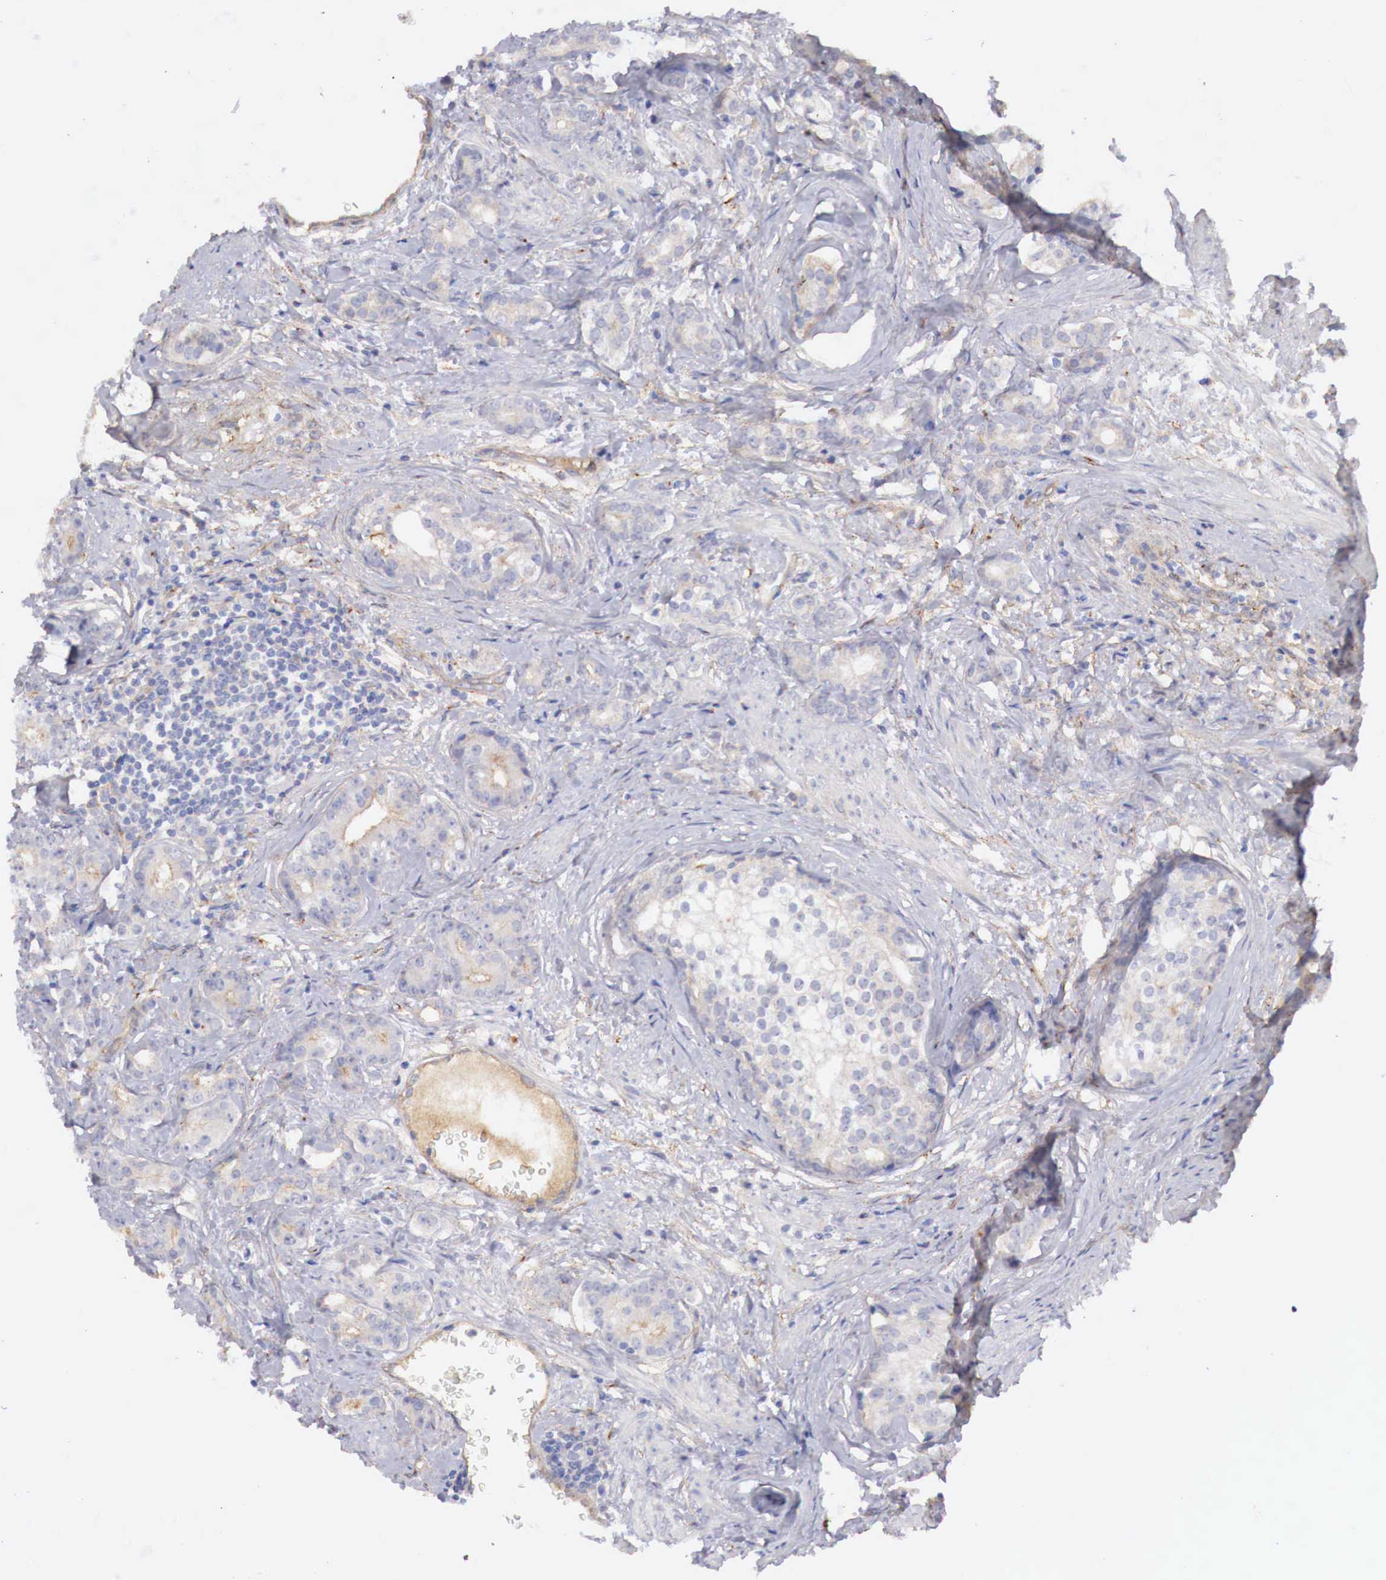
{"staining": {"intensity": "weak", "quantity": "<25%", "location": "cytoplasmic/membranous"}, "tissue": "prostate cancer", "cell_type": "Tumor cells", "image_type": "cancer", "snomed": [{"axis": "morphology", "description": "Adenocarcinoma, Medium grade"}, {"axis": "topography", "description": "Prostate"}], "caption": "A histopathology image of prostate cancer (adenocarcinoma (medium-grade)) stained for a protein shows no brown staining in tumor cells. The staining was performed using DAB (3,3'-diaminobenzidine) to visualize the protein expression in brown, while the nuclei were stained in blue with hematoxylin (Magnification: 20x).", "gene": "KLHDC7B", "patient": {"sex": "male", "age": 59}}